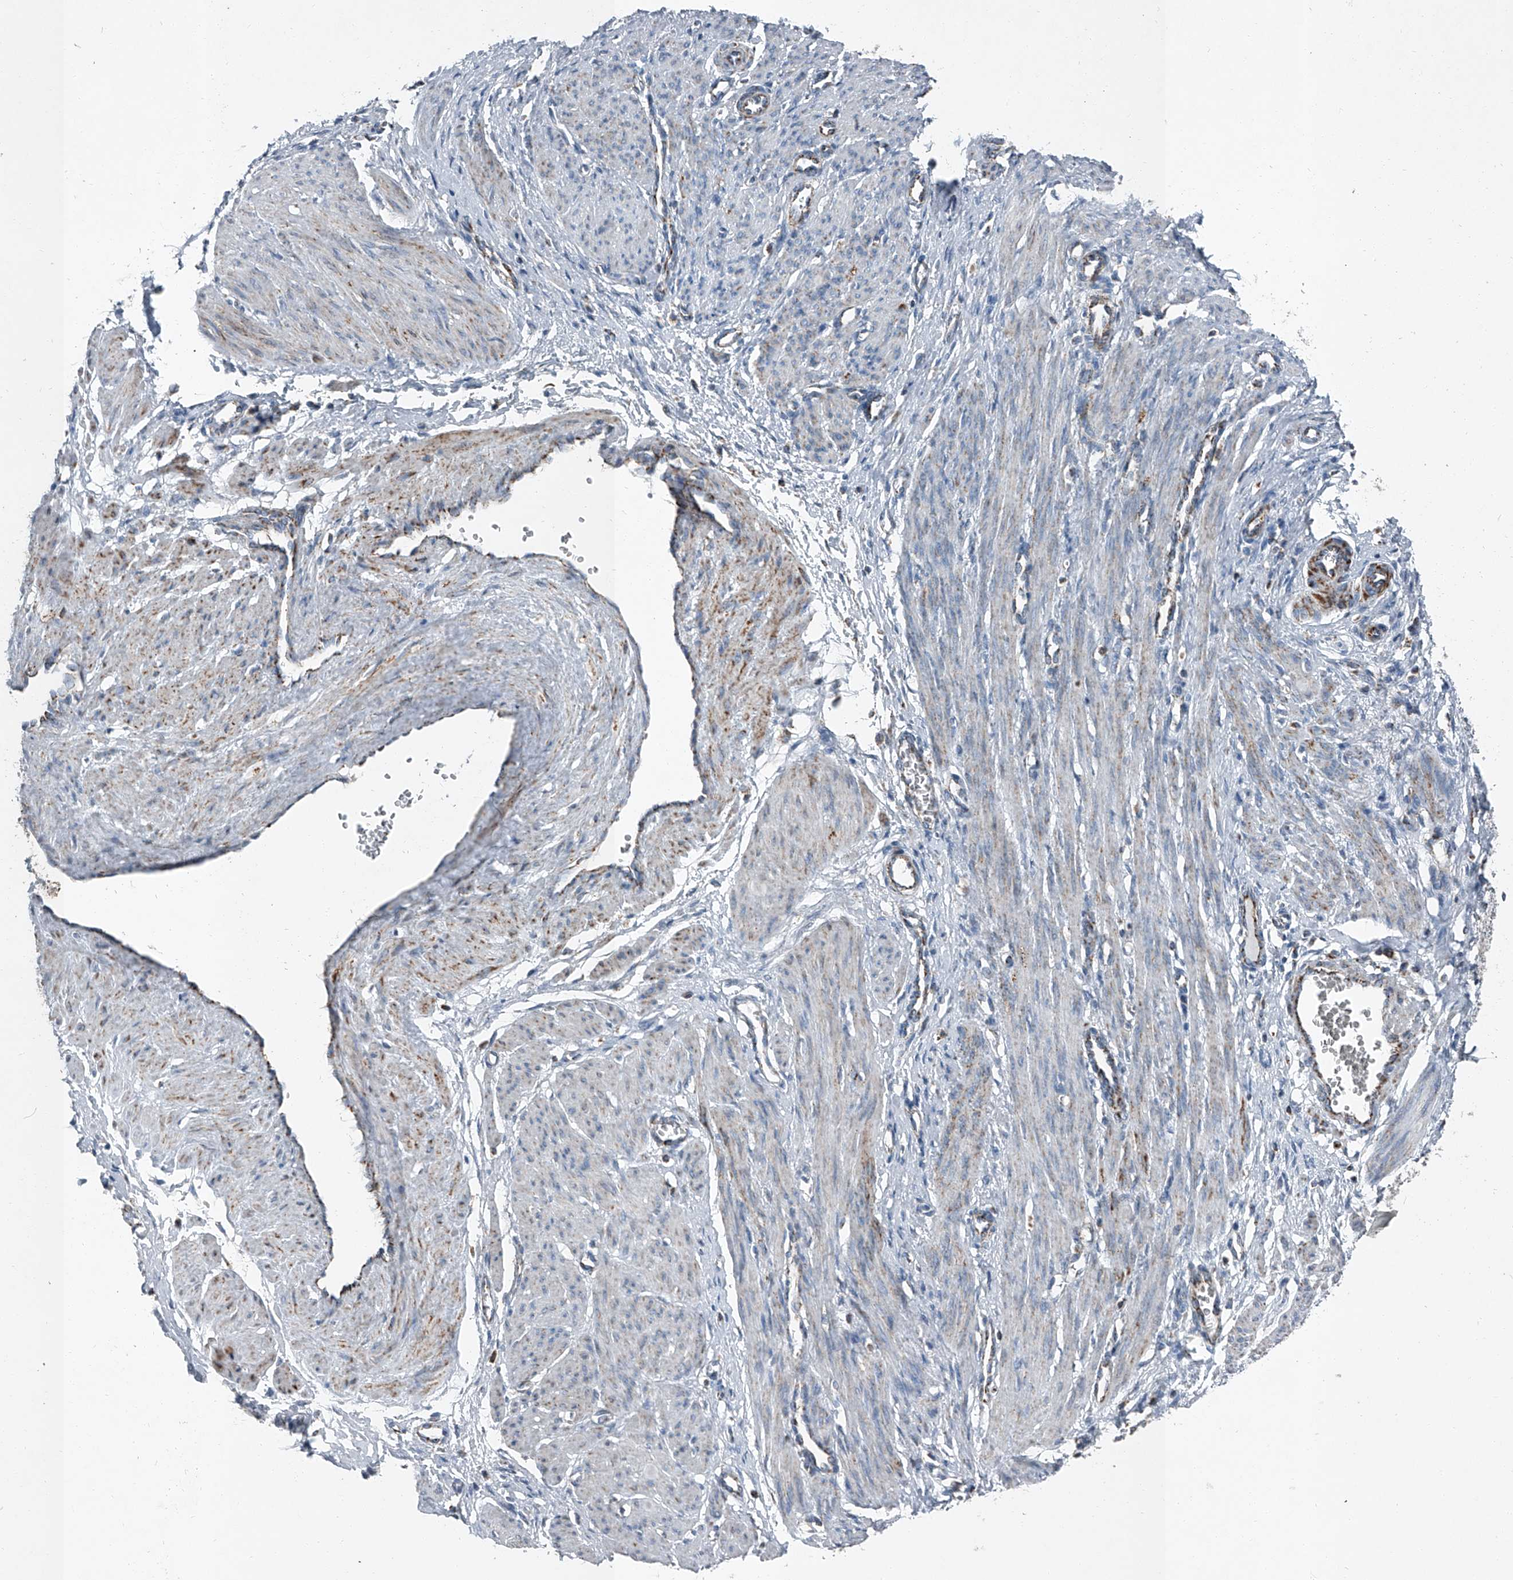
{"staining": {"intensity": "weak", "quantity": "25%-75%", "location": "cytoplasmic/membranous"}, "tissue": "smooth muscle", "cell_type": "Smooth muscle cells", "image_type": "normal", "snomed": [{"axis": "morphology", "description": "Normal tissue, NOS"}, {"axis": "topography", "description": "Endometrium"}], "caption": "Immunohistochemical staining of benign smooth muscle reveals weak cytoplasmic/membranous protein staining in about 25%-75% of smooth muscle cells.", "gene": "CHRNA7", "patient": {"sex": "female", "age": 33}}